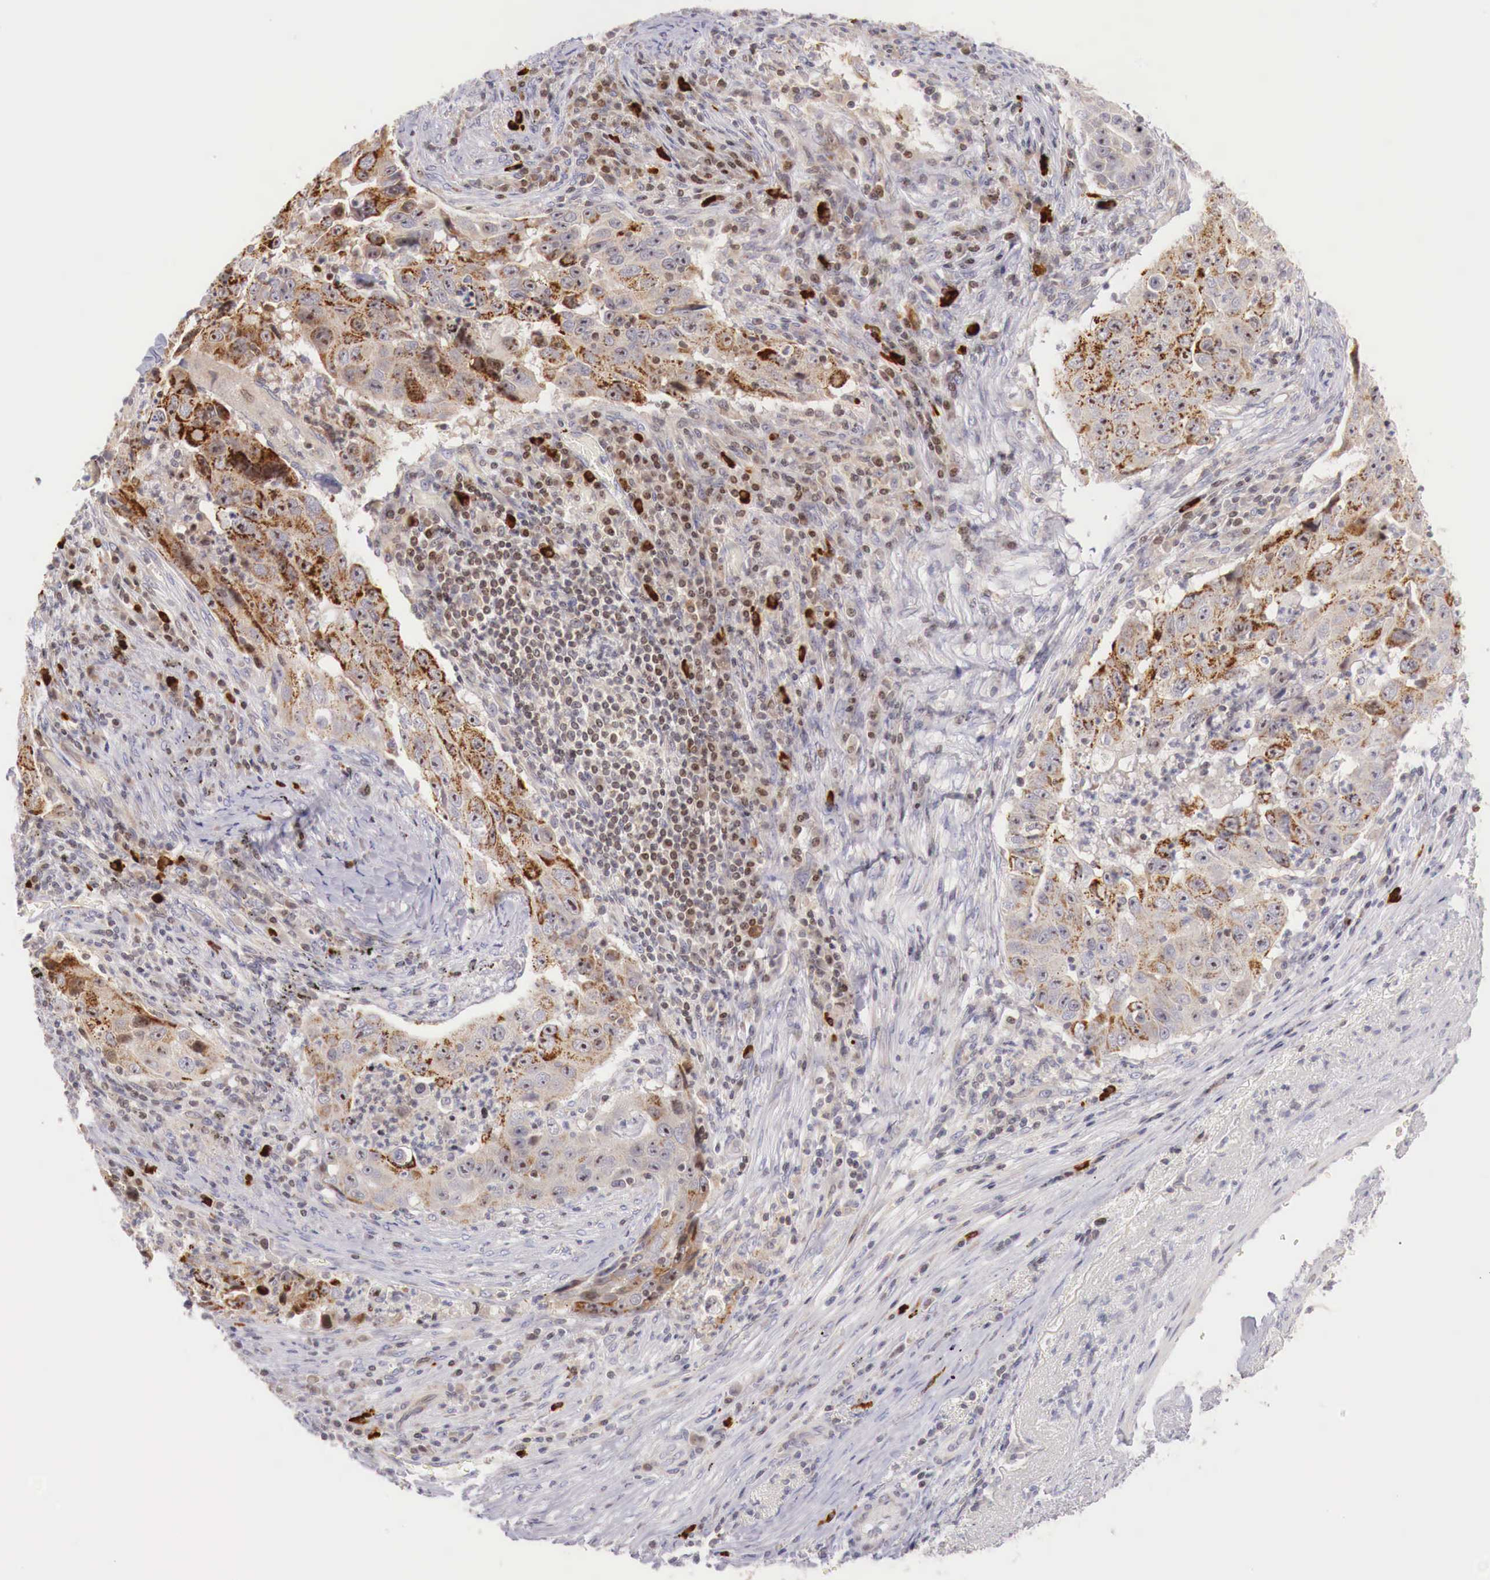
{"staining": {"intensity": "strong", "quantity": "25%-75%", "location": "cytoplasmic/membranous"}, "tissue": "lung cancer", "cell_type": "Tumor cells", "image_type": "cancer", "snomed": [{"axis": "morphology", "description": "Squamous cell carcinoma, NOS"}, {"axis": "topography", "description": "Lung"}], "caption": "Human squamous cell carcinoma (lung) stained with a brown dye displays strong cytoplasmic/membranous positive expression in about 25%-75% of tumor cells.", "gene": "CLCN5", "patient": {"sex": "male", "age": 64}}